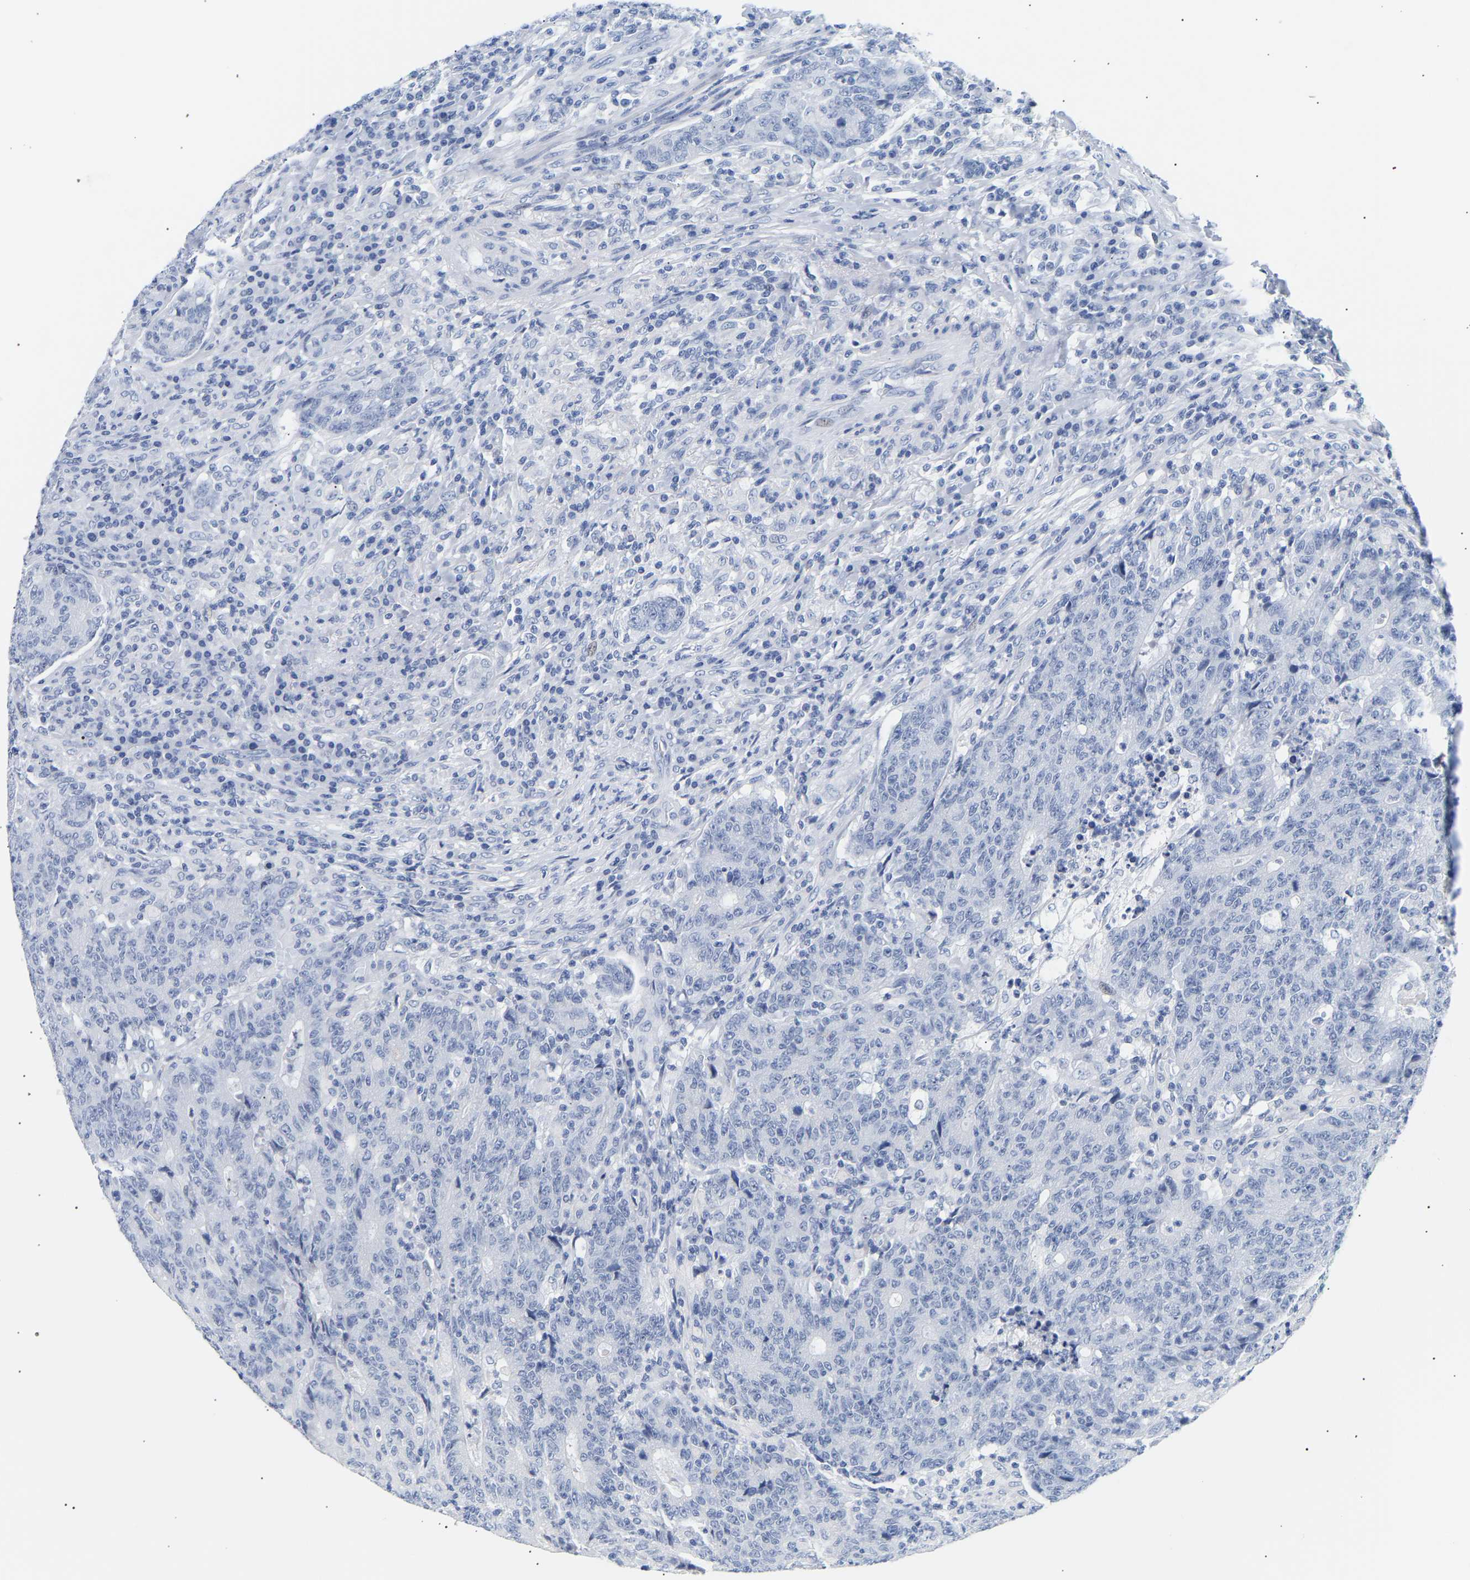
{"staining": {"intensity": "negative", "quantity": "none", "location": "none"}, "tissue": "colorectal cancer", "cell_type": "Tumor cells", "image_type": "cancer", "snomed": [{"axis": "morphology", "description": "Normal tissue, NOS"}, {"axis": "morphology", "description": "Adenocarcinoma, NOS"}, {"axis": "topography", "description": "Colon"}], "caption": "This is a image of IHC staining of adenocarcinoma (colorectal), which shows no staining in tumor cells.", "gene": "SPINK2", "patient": {"sex": "female", "age": 75}}